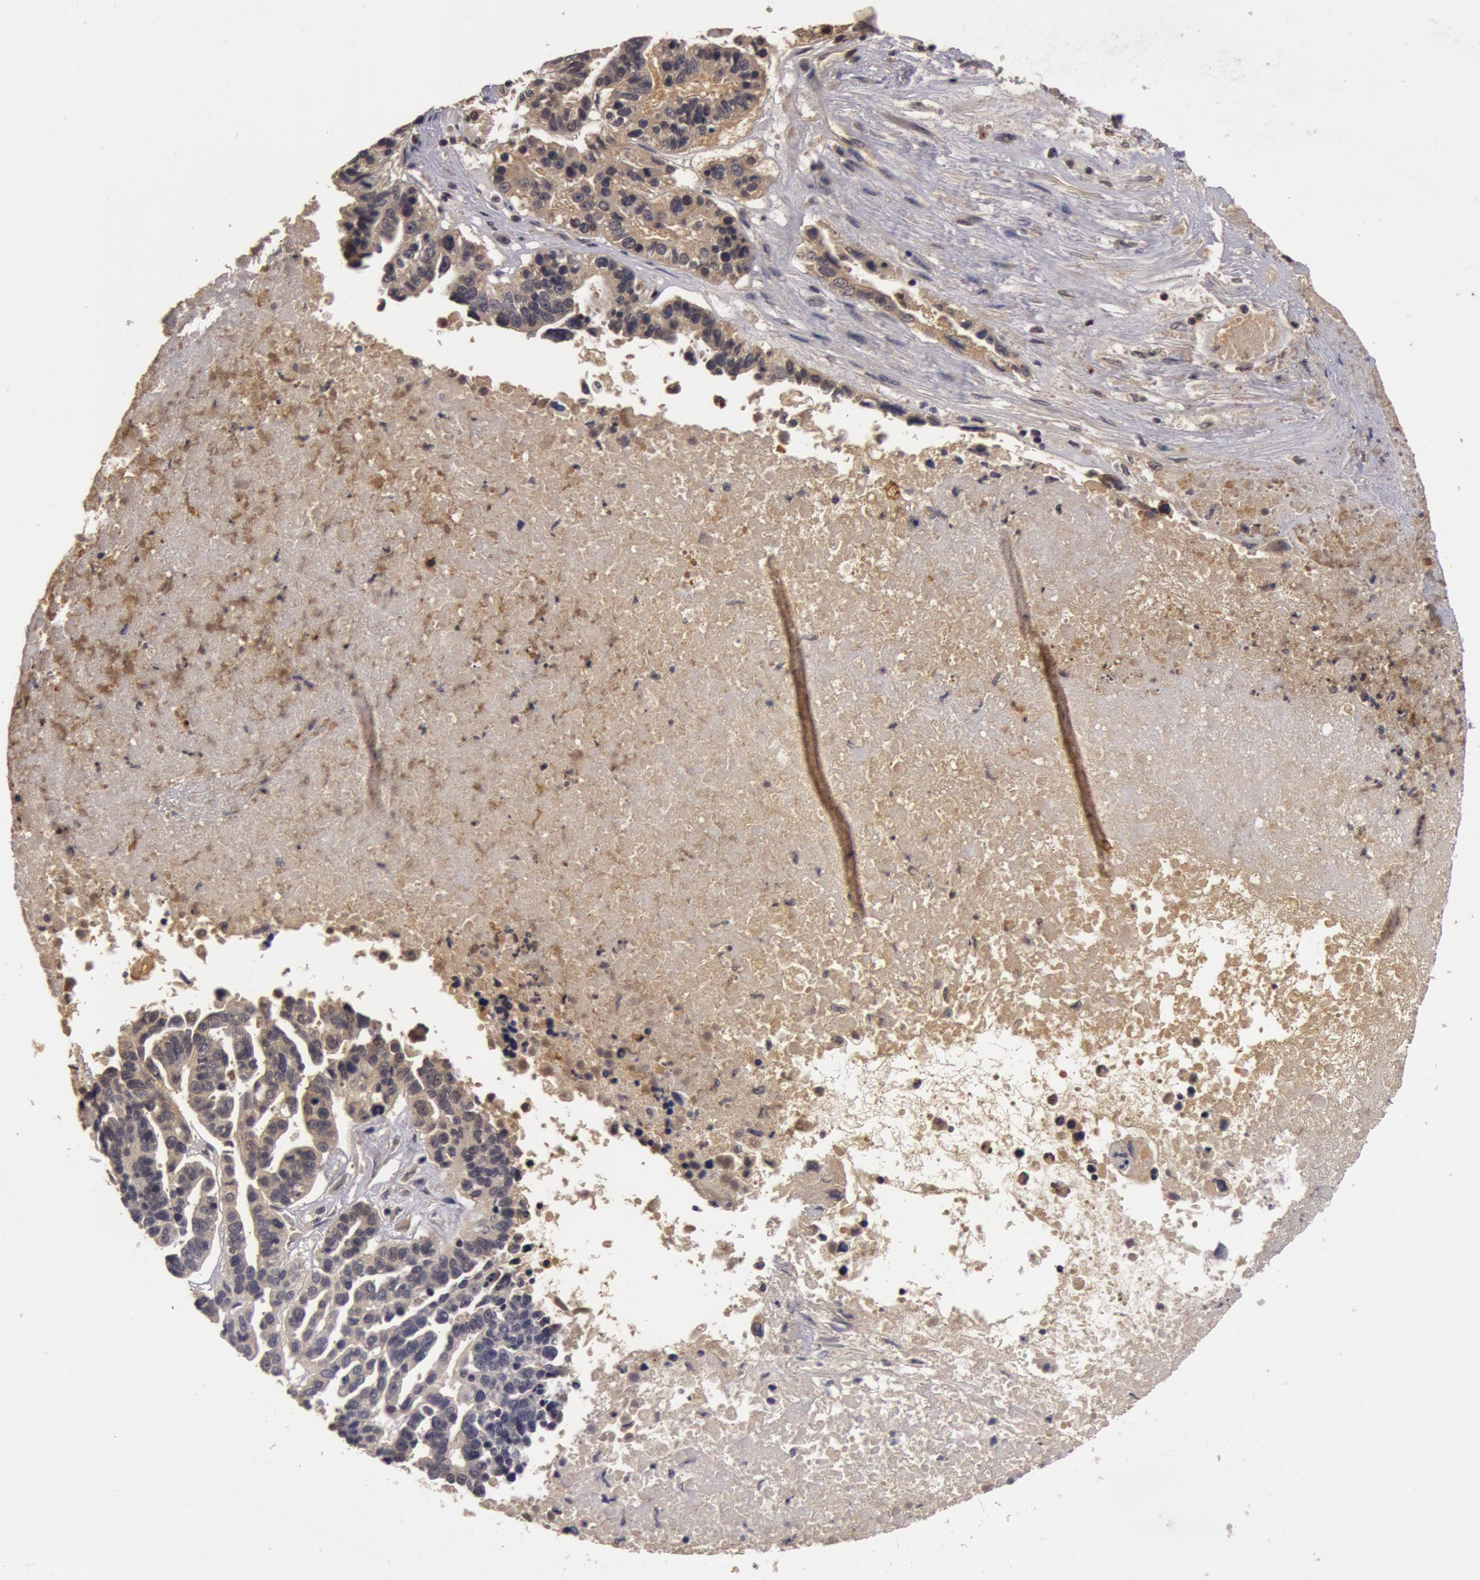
{"staining": {"intensity": "weak", "quantity": ">75%", "location": "cytoplasmic/membranous"}, "tissue": "ovarian cancer", "cell_type": "Tumor cells", "image_type": "cancer", "snomed": [{"axis": "morphology", "description": "Carcinoma, endometroid"}, {"axis": "morphology", "description": "Cystadenocarcinoma, serous, NOS"}, {"axis": "topography", "description": "Ovary"}], "caption": "Protein analysis of ovarian cancer tissue reveals weak cytoplasmic/membranous staining in about >75% of tumor cells.", "gene": "BCHE", "patient": {"sex": "female", "age": 45}}